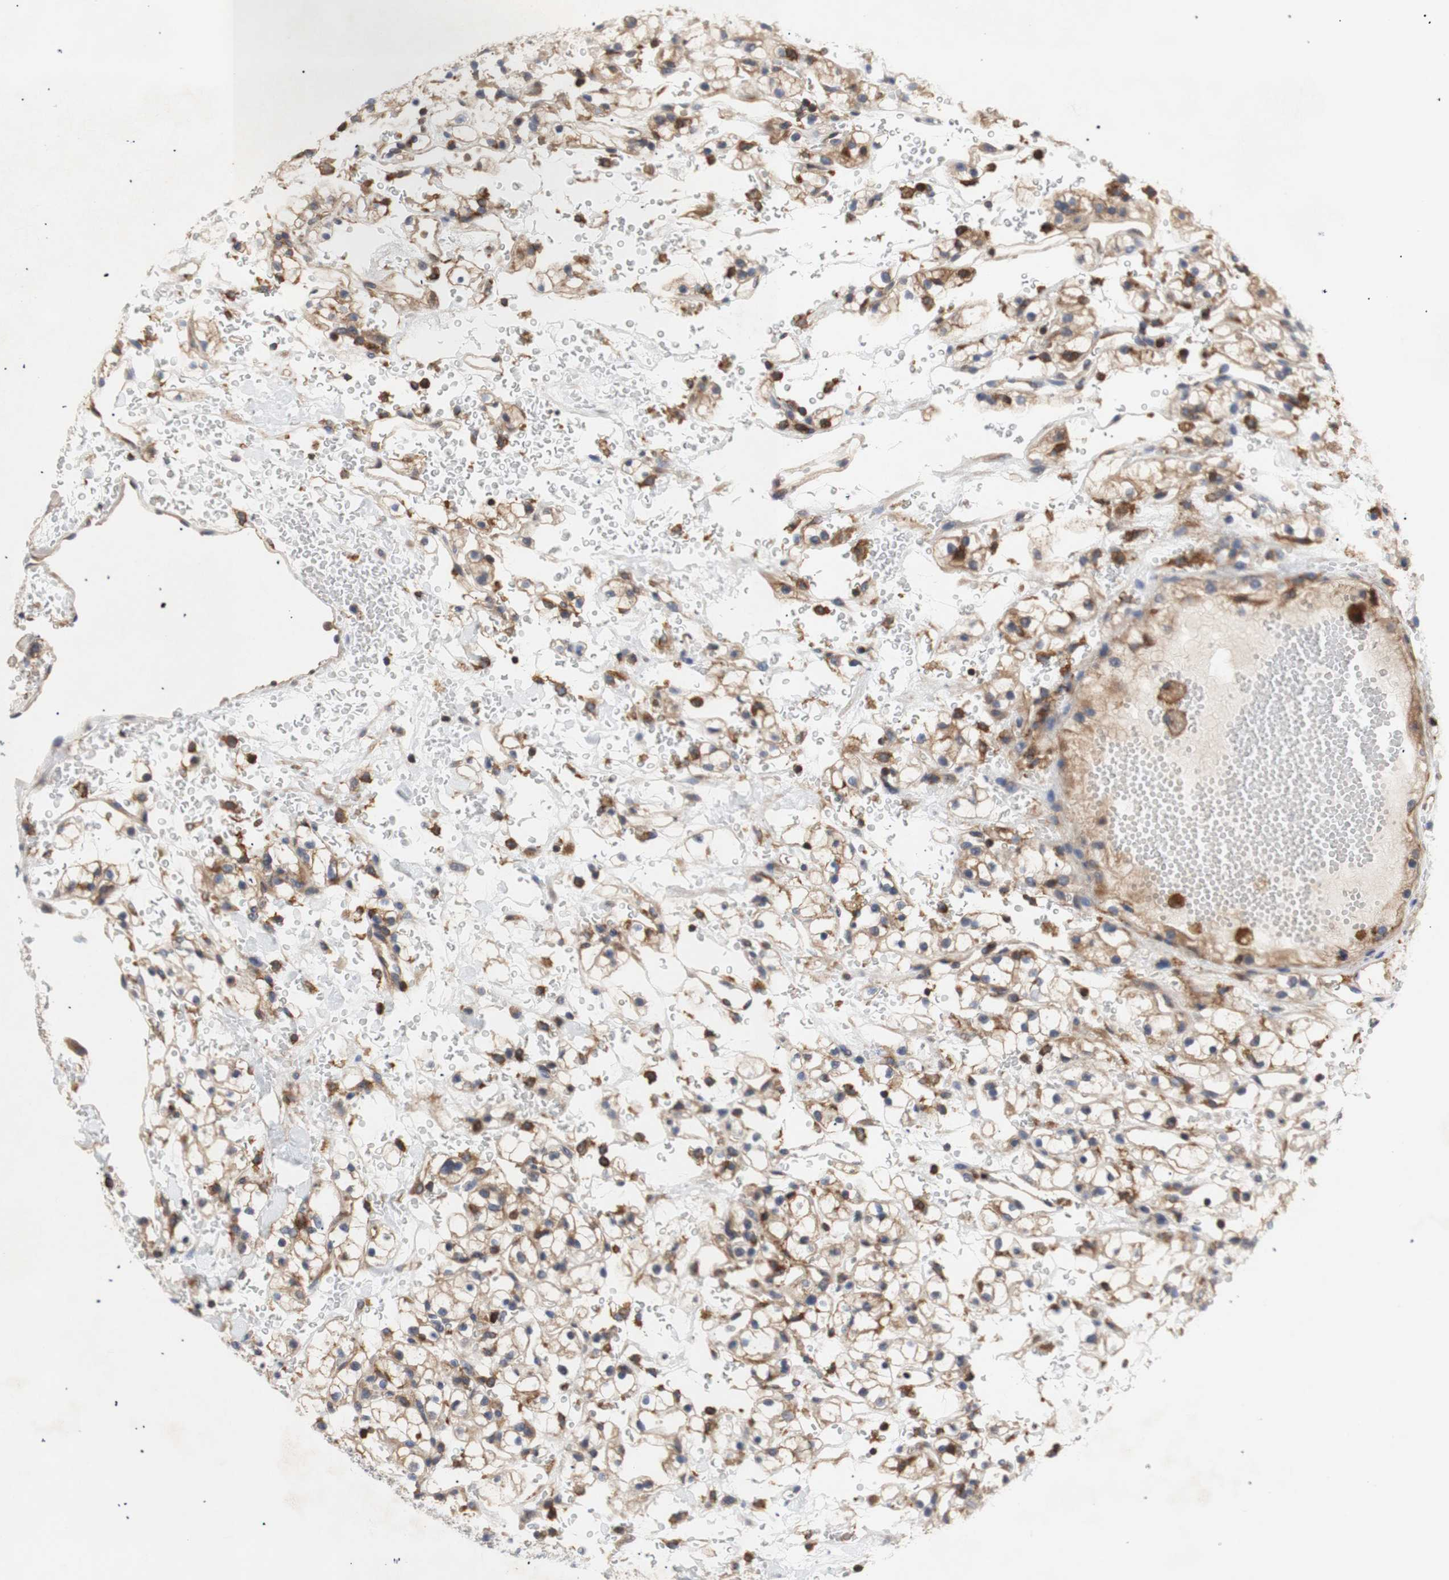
{"staining": {"intensity": "moderate", "quantity": ">75%", "location": "cytoplasmic/membranous"}, "tissue": "renal cancer", "cell_type": "Tumor cells", "image_type": "cancer", "snomed": [{"axis": "morphology", "description": "Adenocarcinoma, NOS"}, {"axis": "topography", "description": "Kidney"}], "caption": "Immunohistochemical staining of adenocarcinoma (renal) shows medium levels of moderate cytoplasmic/membranous positivity in about >75% of tumor cells.", "gene": "IKBKG", "patient": {"sex": "male", "age": 61}}